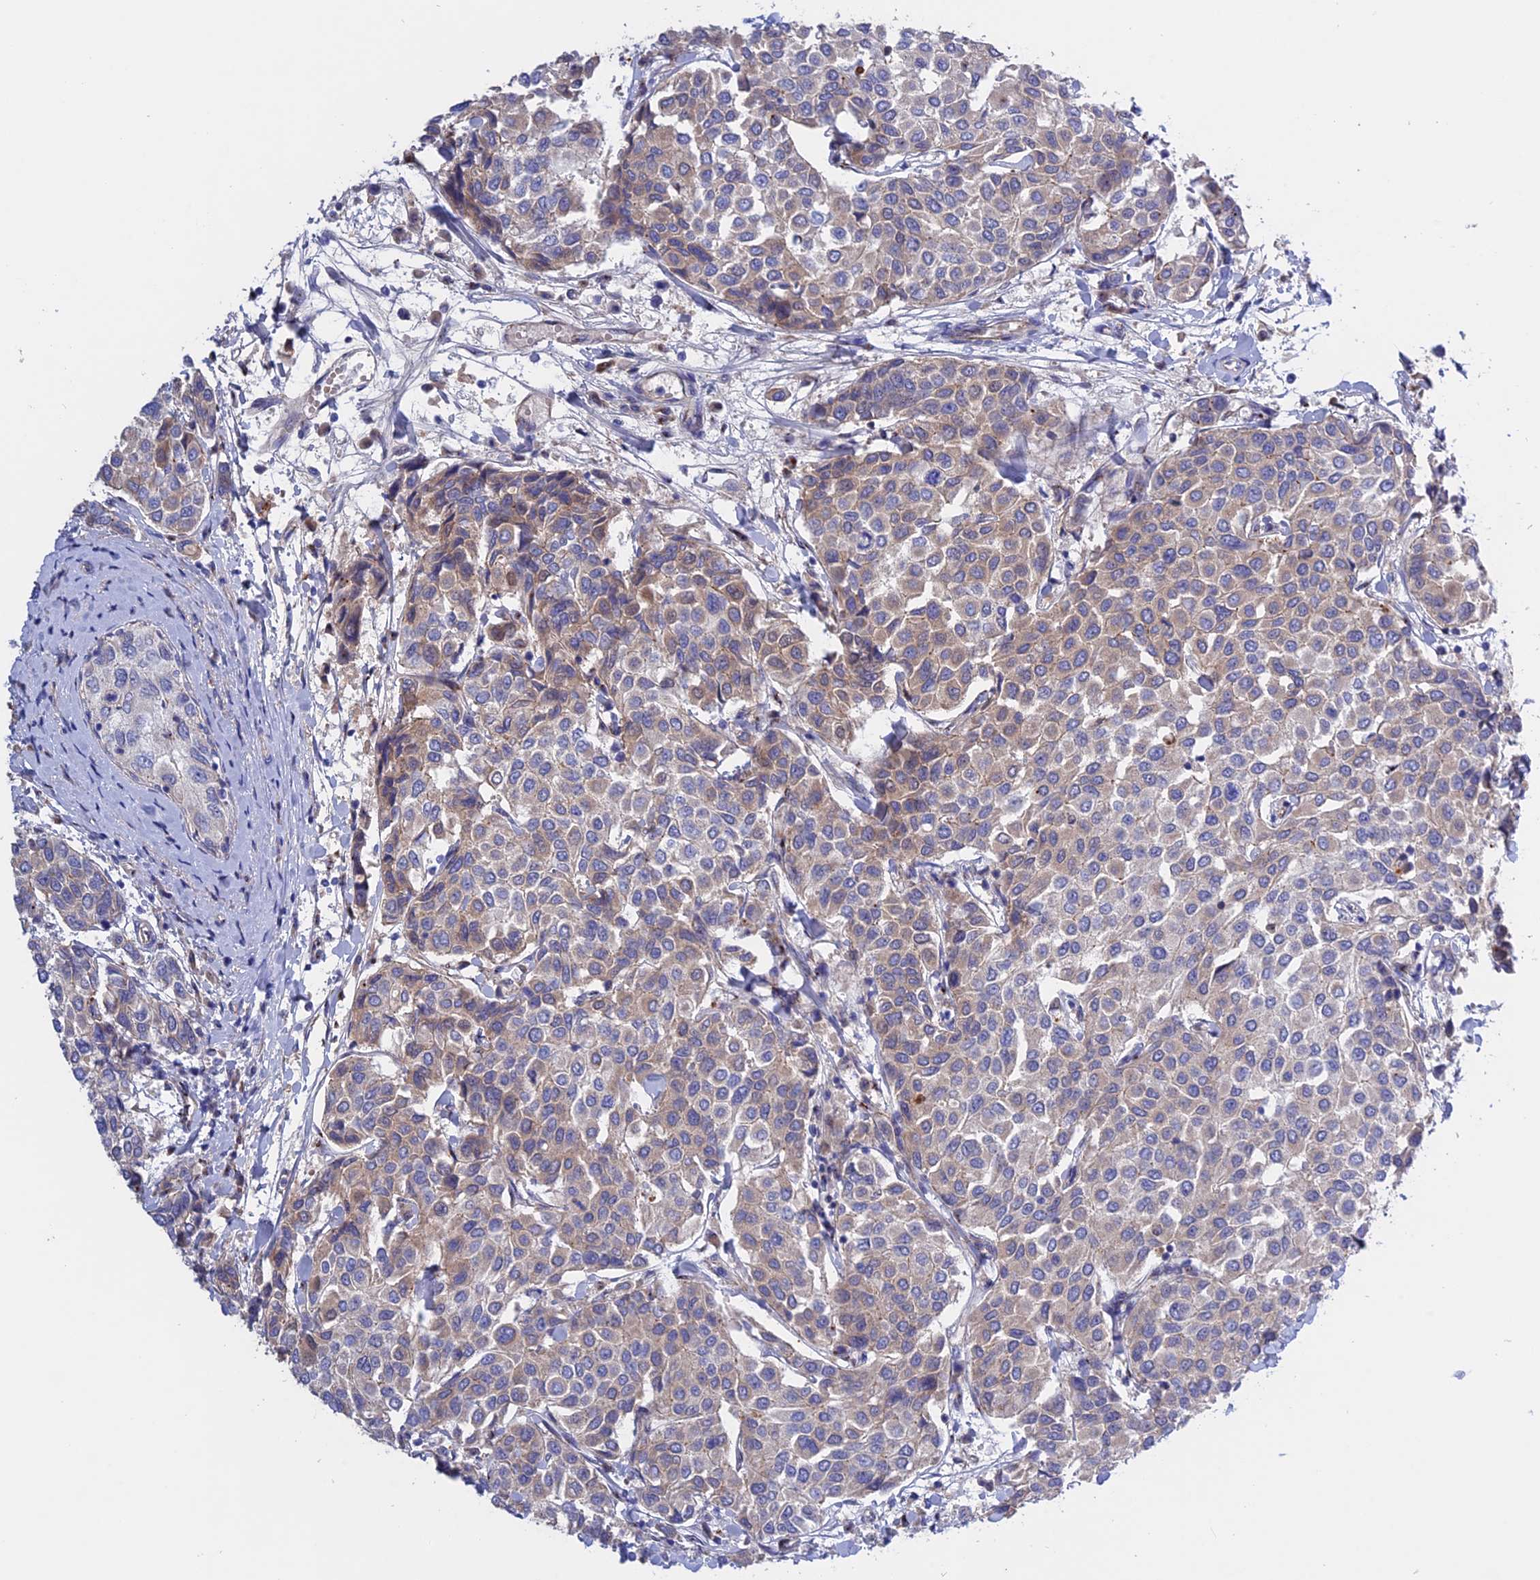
{"staining": {"intensity": "weak", "quantity": "<25%", "location": "cytoplasmic/membranous"}, "tissue": "breast cancer", "cell_type": "Tumor cells", "image_type": "cancer", "snomed": [{"axis": "morphology", "description": "Duct carcinoma"}, {"axis": "topography", "description": "Breast"}], "caption": "A high-resolution photomicrograph shows IHC staining of breast cancer, which demonstrates no significant expression in tumor cells.", "gene": "GK5", "patient": {"sex": "female", "age": 55}}